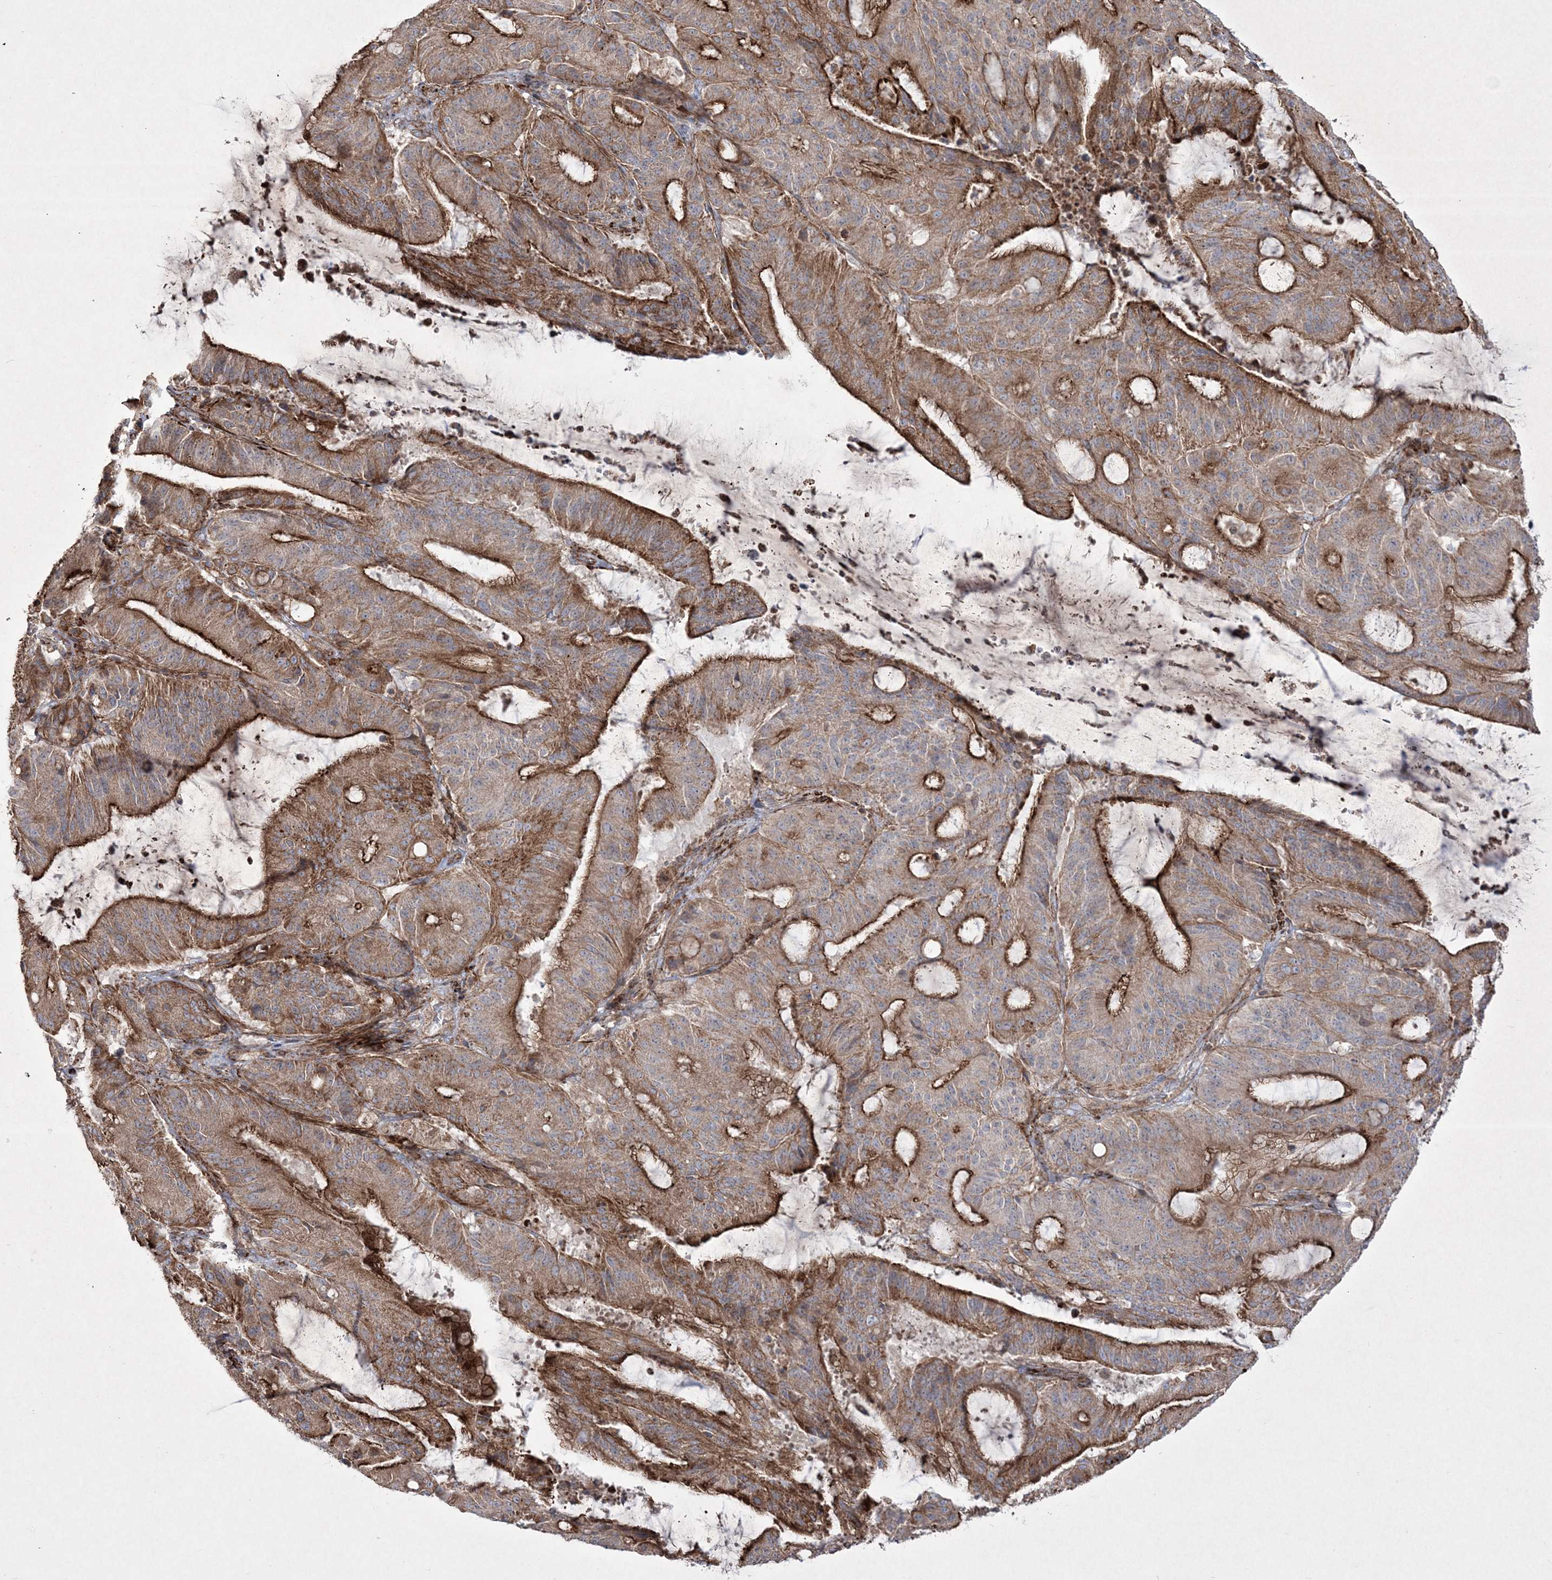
{"staining": {"intensity": "strong", "quantity": "25%-75%", "location": "cytoplasmic/membranous"}, "tissue": "liver cancer", "cell_type": "Tumor cells", "image_type": "cancer", "snomed": [{"axis": "morphology", "description": "Normal tissue, NOS"}, {"axis": "morphology", "description": "Cholangiocarcinoma"}, {"axis": "topography", "description": "Liver"}, {"axis": "topography", "description": "Peripheral nerve tissue"}], "caption": "IHC micrograph of neoplastic tissue: liver cholangiocarcinoma stained using IHC reveals high levels of strong protein expression localized specifically in the cytoplasmic/membranous of tumor cells, appearing as a cytoplasmic/membranous brown color.", "gene": "RICTOR", "patient": {"sex": "female", "age": 73}}